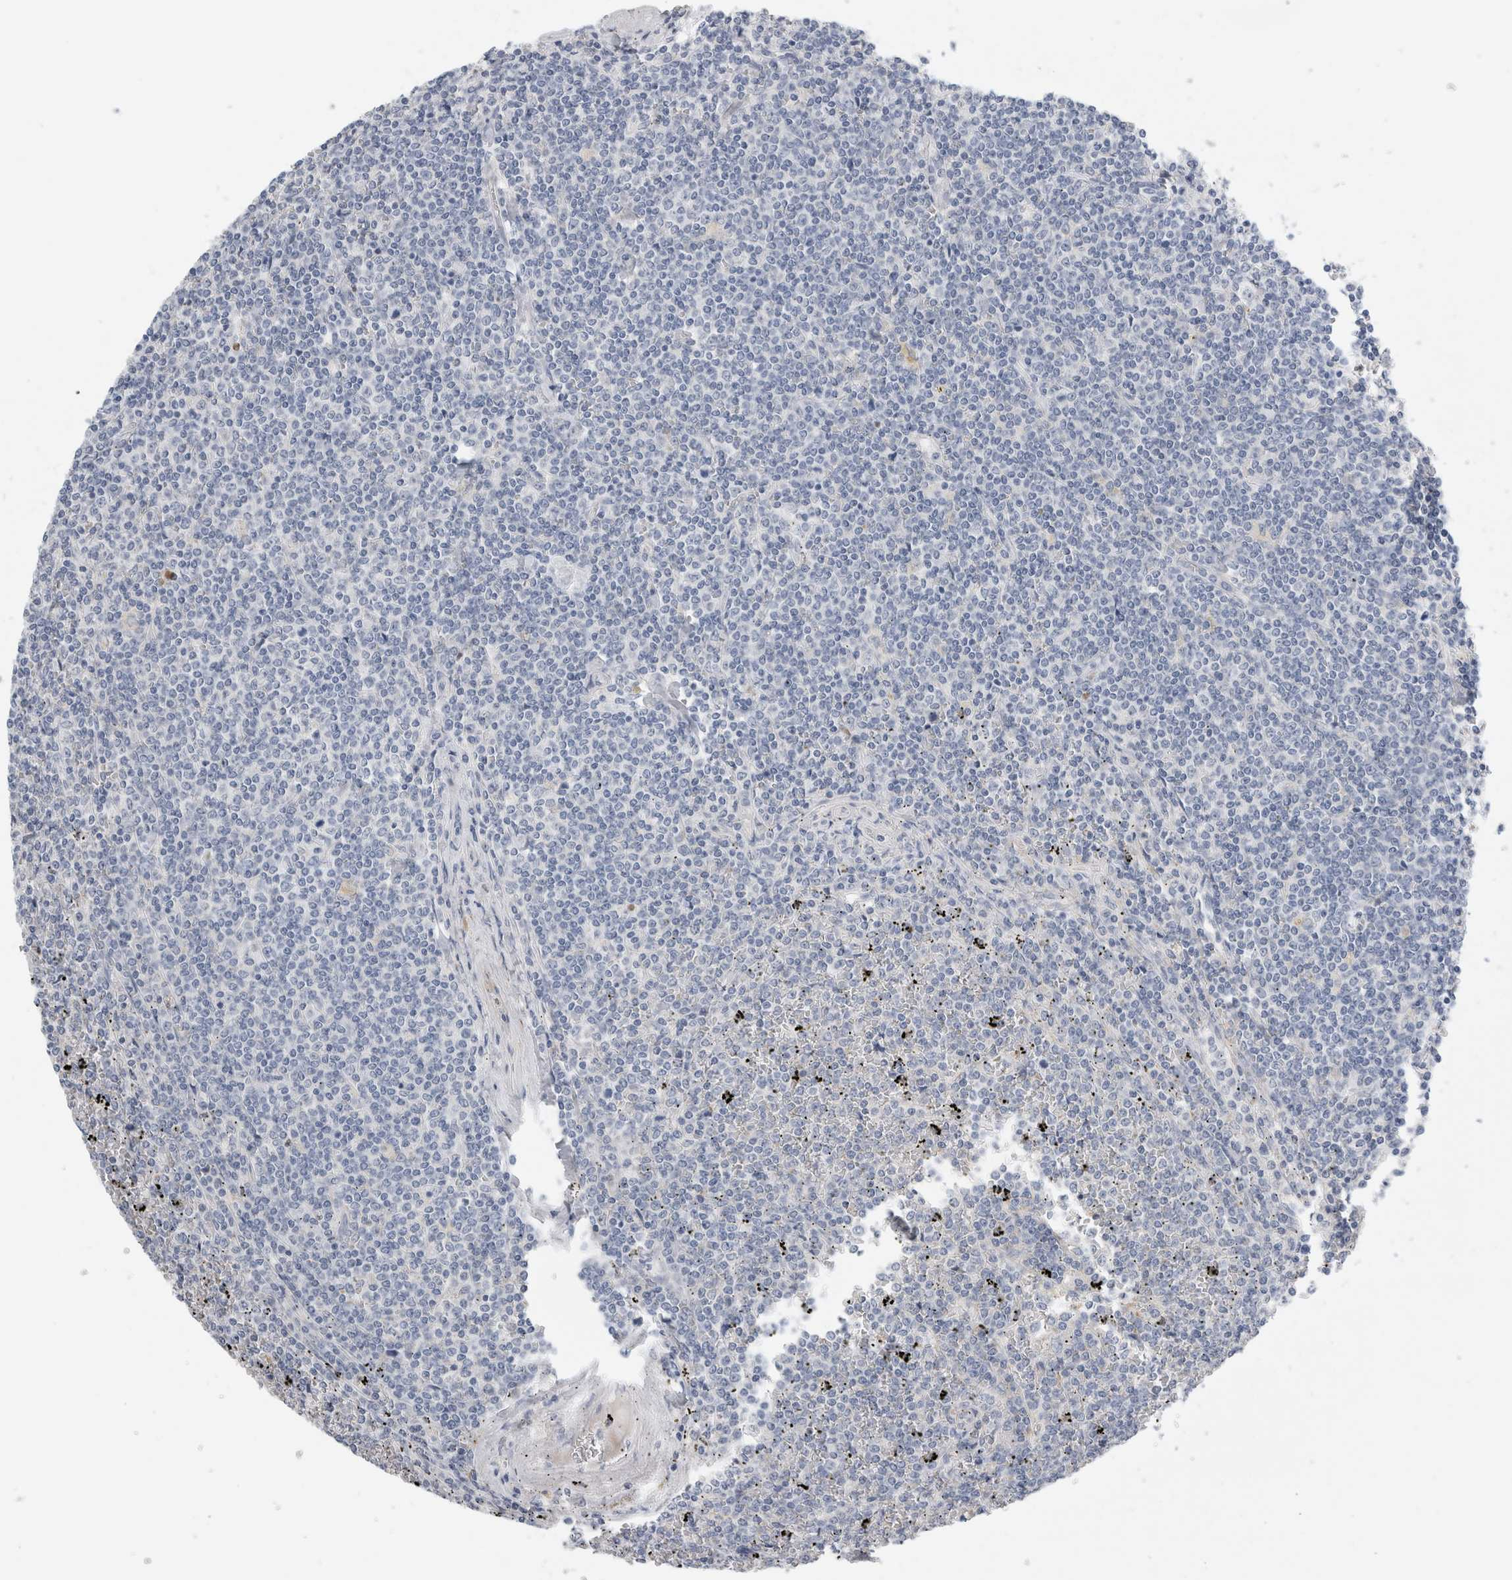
{"staining": {"intensity": "negative", "quantity": "none", "location": "none"}, "tissue": "lymphoma", "cell_type": "Tumor cells", "image_type": "cancer", "snomed": [{"axis": "morphology", "description": "Malignant lymphoma, non-Hodgkin's type, Low grade"}, {"axis": "topography", "description": "Spleen"}], "caption": "Immunohistochemistry of human low-grade malignant lymphoma, non-Hodgkin's type reveals no positivity in tumor cells. Nuclei are stained in blue.", "gene": "SLC20A2", "patient": {"sex": "female", "age": 19}}